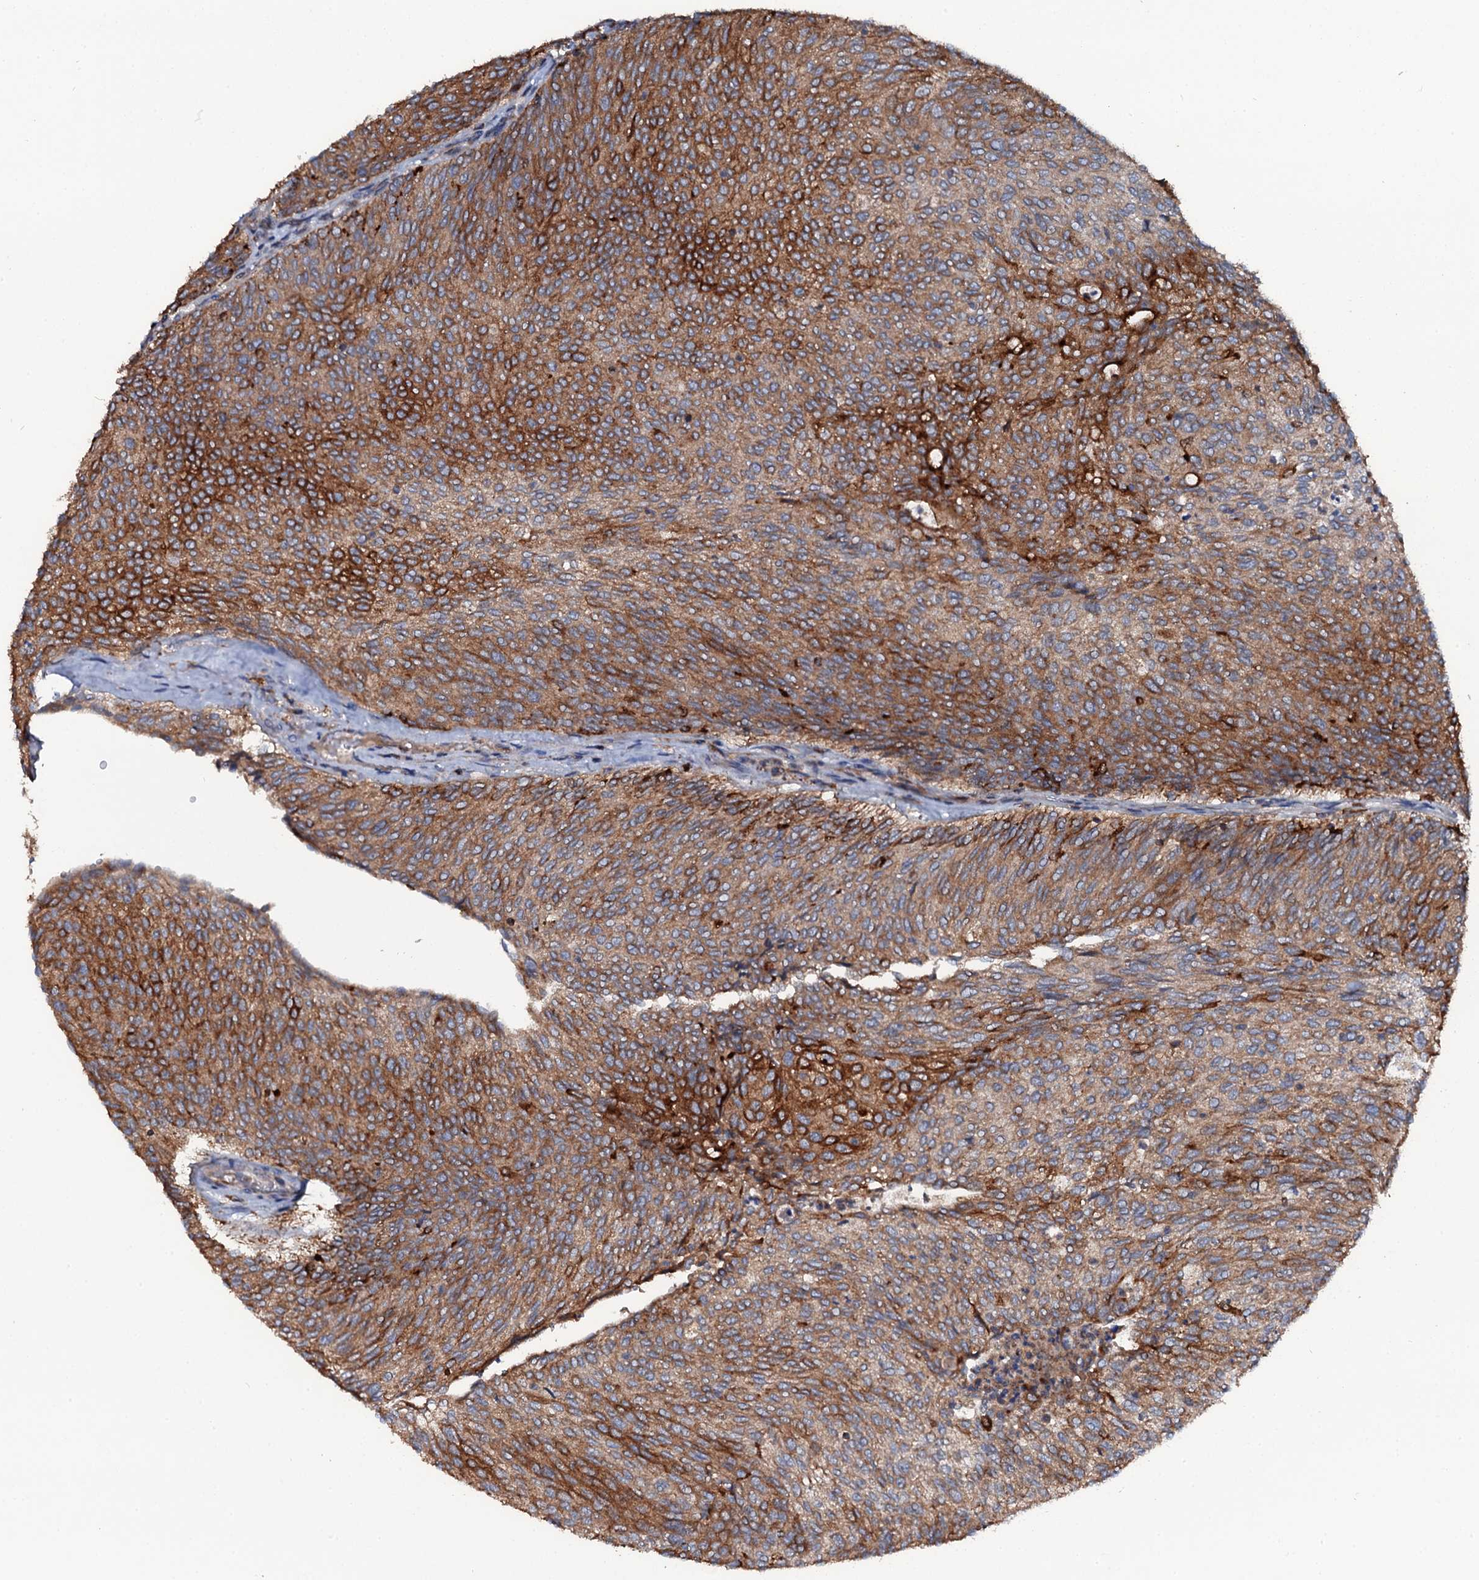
{"staining": {"intensity": "strong", "quantity": ">75%", "location": "cytoplasmic/membranous"}, "tissue": "urothelial cancer", "cell_type": "Tumor cells", "image_type": "cancer", "snomed": [{"axis": "morphology", "description": "Urothelial carcinoma, Low grade"}, {"axis": "topography", "description": "Urinary bladder"}], "caption": "This micrograph demonstrates IHC staining of human low-grade urothelial carcinoma, with high strong cytoplasmic/membranous staining in about >75% of tumor cells.", "gene": "VAMP8", "patient": {"sex": "female", "age": 79}}